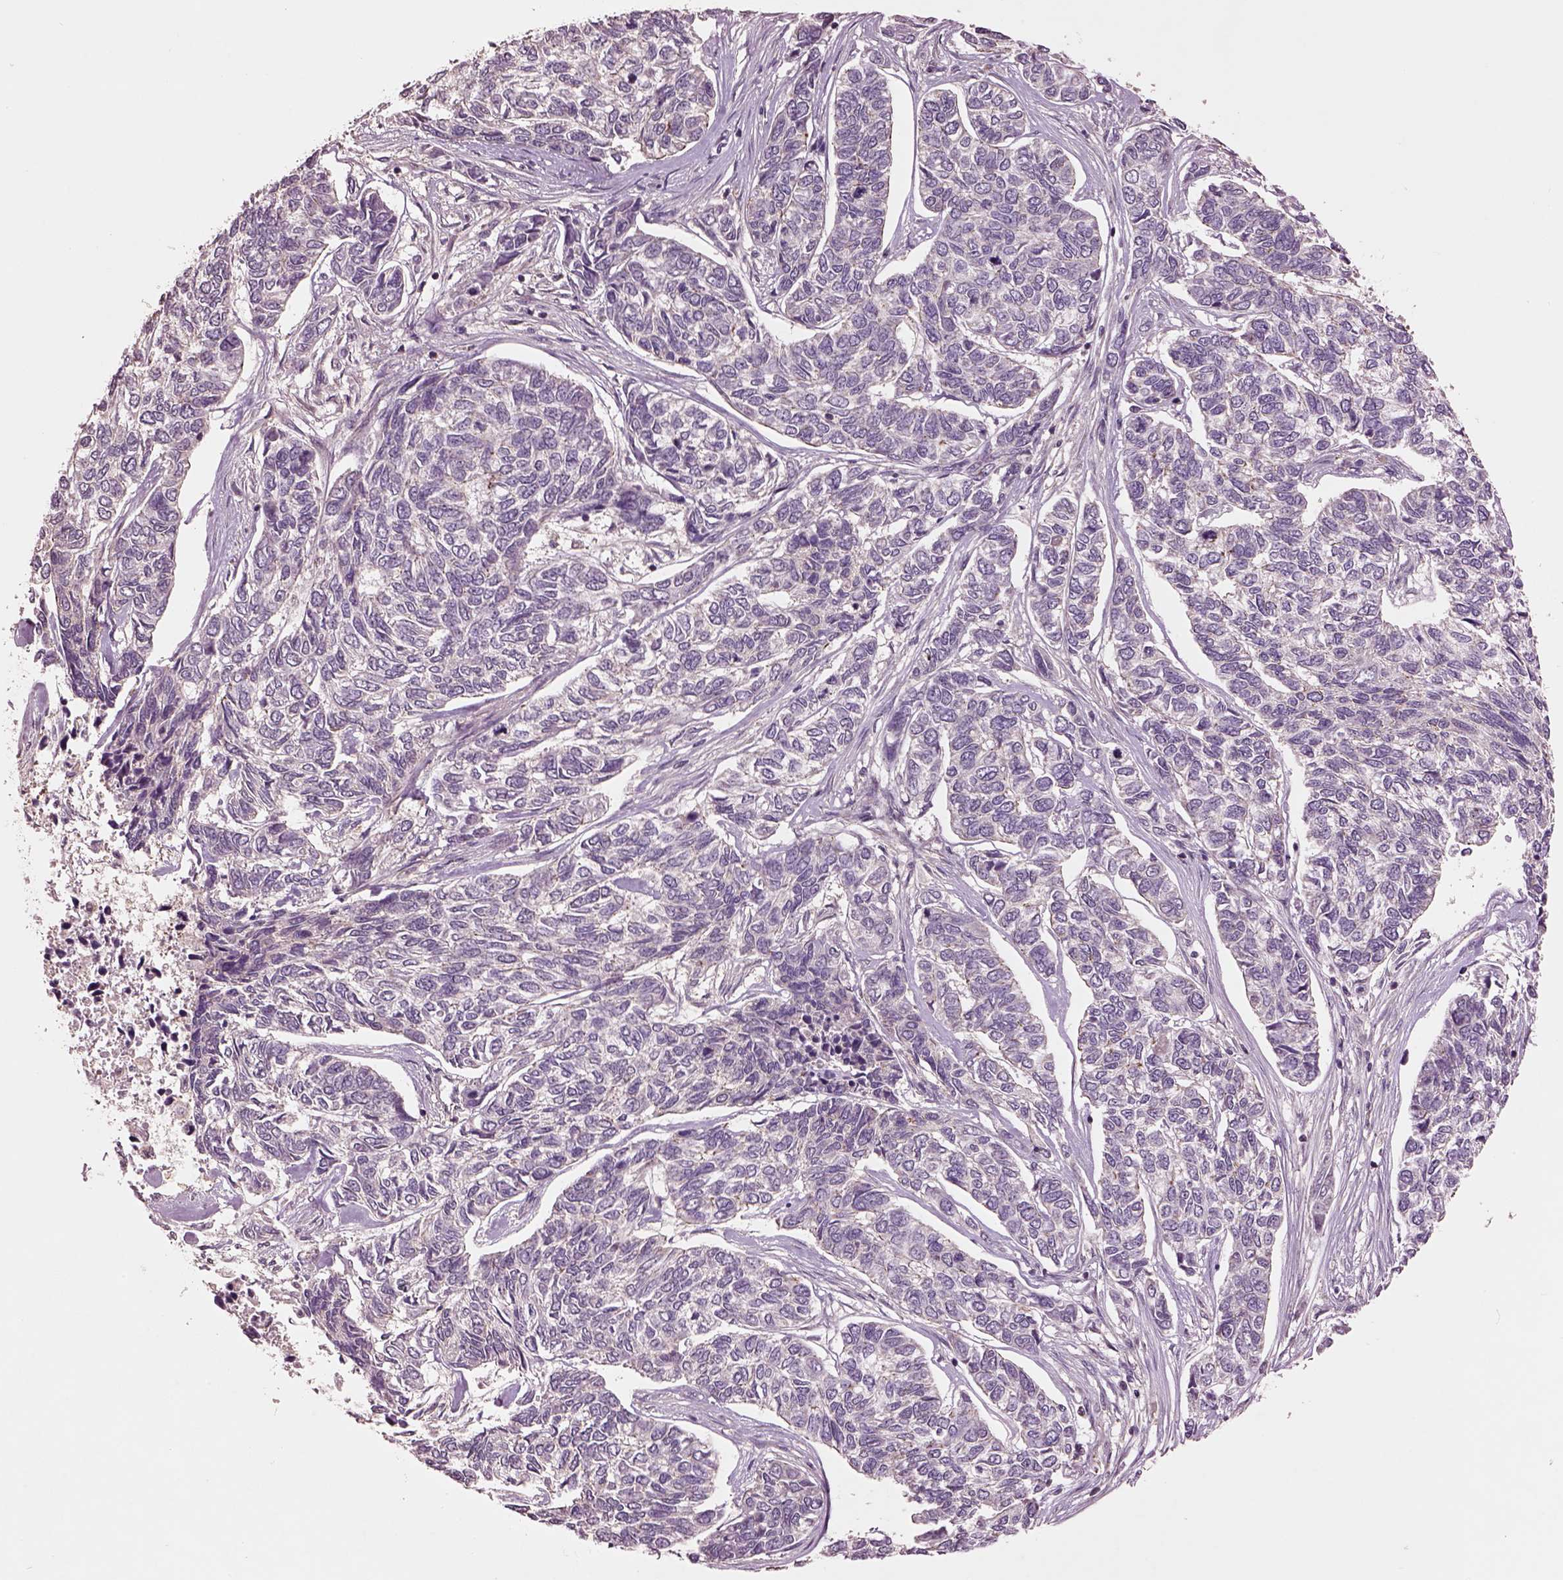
{"staining": {"intensity": "negative", "quantity": "none", "location": "none"}, "tissue": "skin cancer", "cell_type": "Tumor cells", "image_type": "cancer", "snomed": [{"axis": "morphology", "description": "Basal cell carcinoma"}, {"axis": "topography", "description": "Skin"}], "caption": "This is an immunohistochemistry photomicrograph of human skin basal cell carcinoma. There is no expression in tumor cells.", "gene": "MTHFS", "patient": {"sex": "female", "age": 65}}